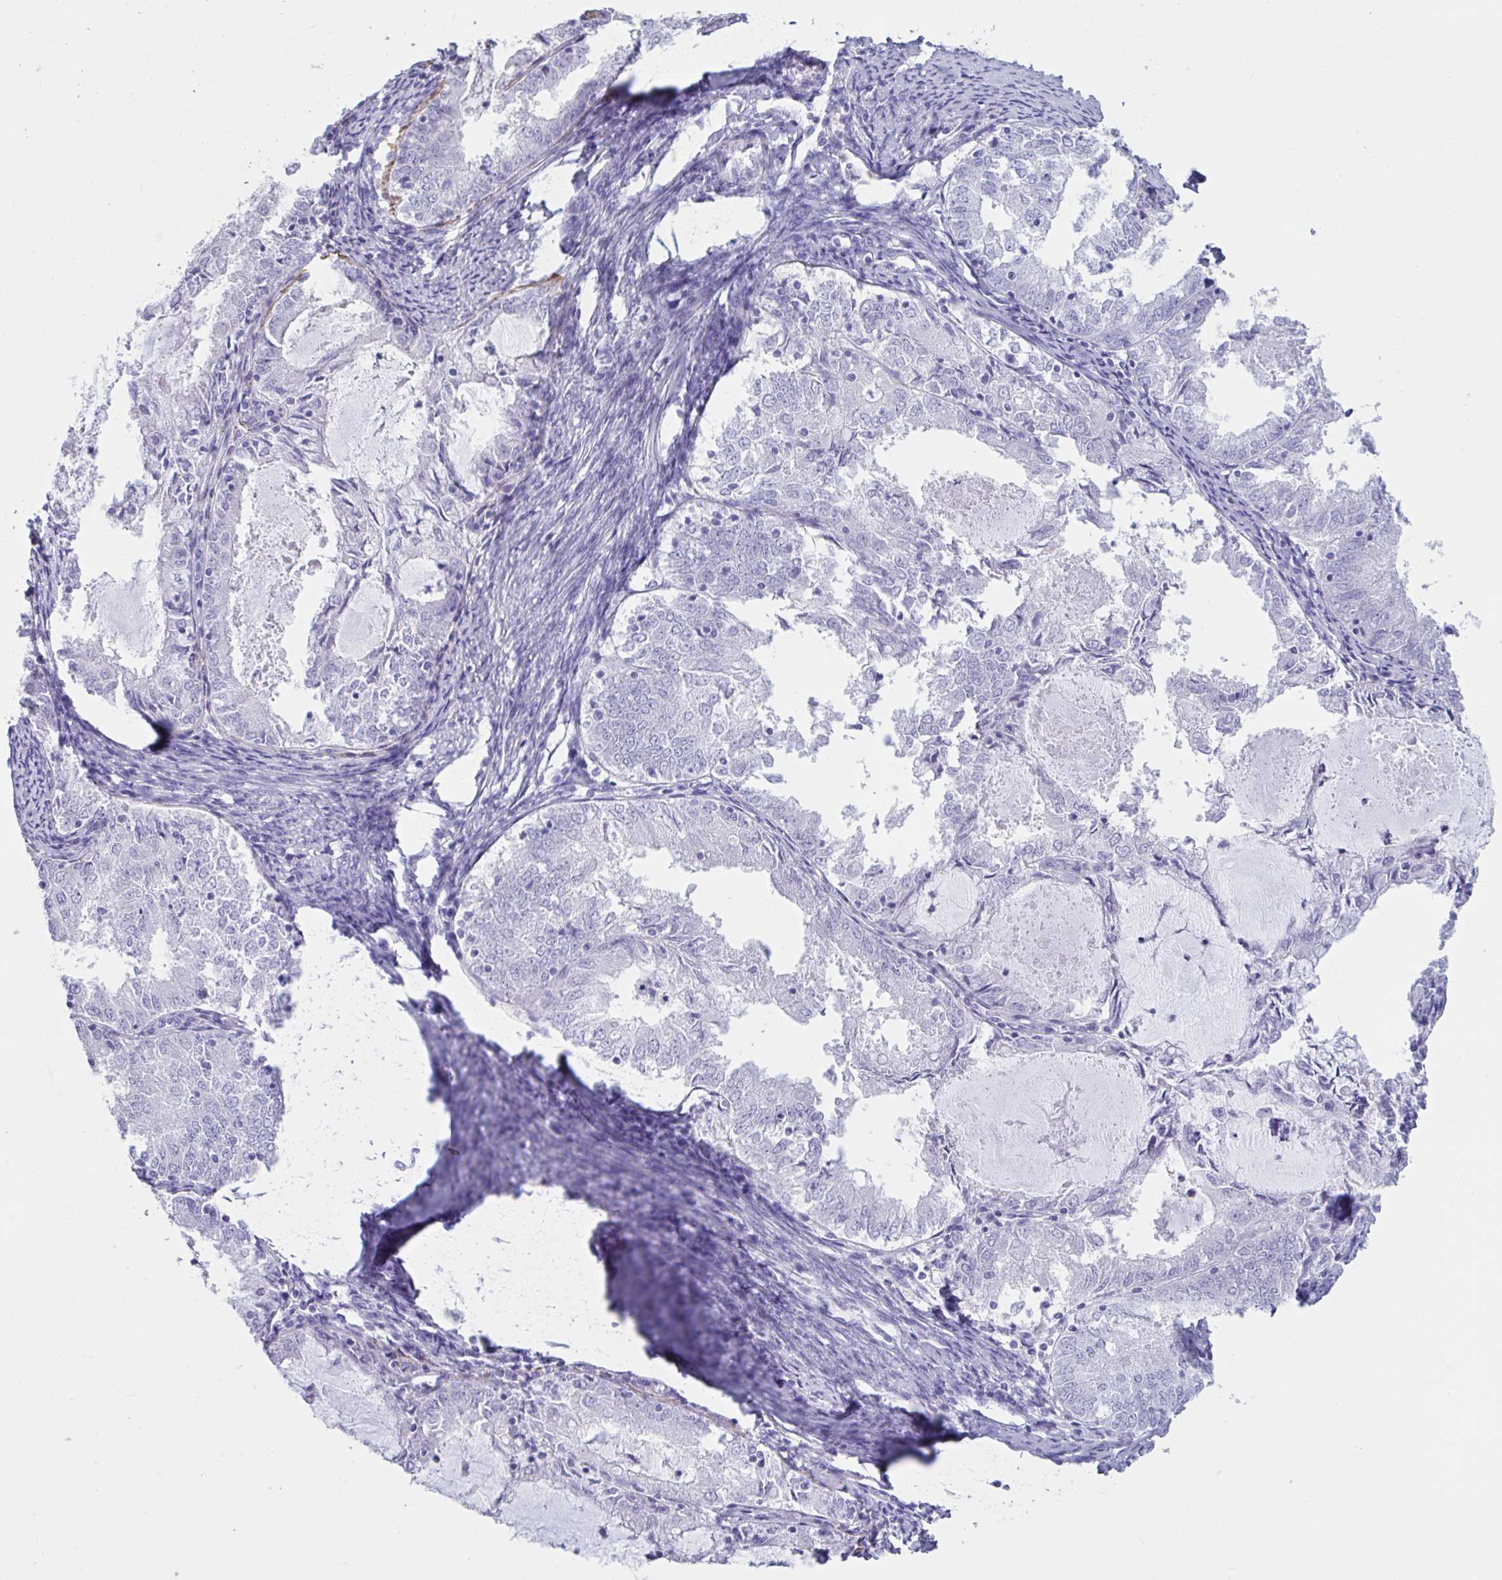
{"staining": {"intensity": "negative", "quantity": "none", "location": "none"}, "tissue": "endometrial cancer", "cell_type": "Tumor cells", "image_type": "cancer", "snomed": [{"axis": "morphology", "description": "Adenocarcinoma, NOS"}, {"axis": "topography", "description": "Endometrium"}], "caption": "Immunohistochemical staining of human endometrial adenocarcinoma displays no significant expression in tumor cells. (DAB IHC visualized using brightfield microscopy, high magnification).", "gene": "TNNC1", "patient": {"sex": "female", "age": 57}}